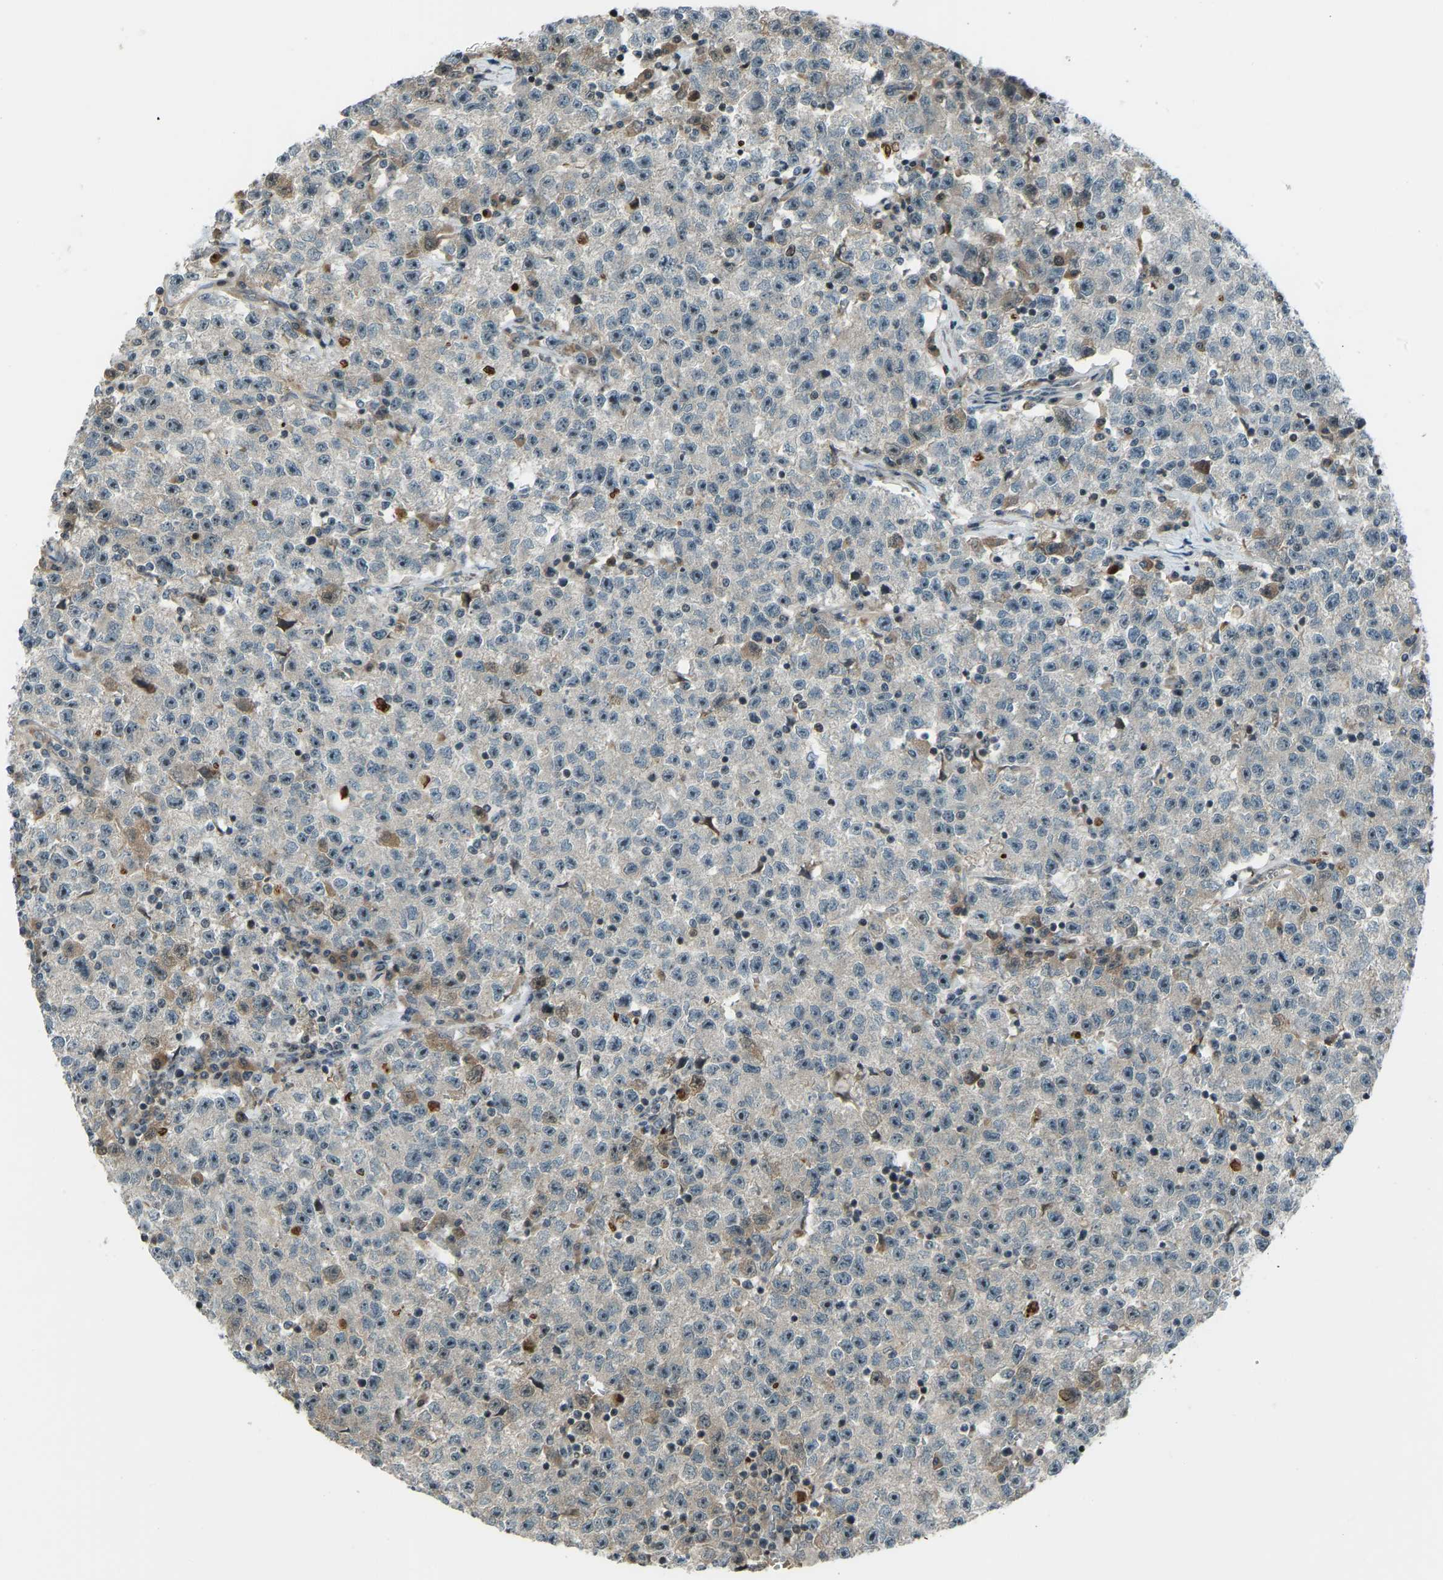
{"staining": {"intensity": "negative", "quantity": "none", "location": "none"}, "tissue": "testis cancer", "cell_type": "Tumor cells", "image_type": "cancer", "snomed": [{"axis": "morphology", "description": "Seminoma, NOS"}, {"axis": "topography", "description": "Testis"}], "caption": "Human seminoma (testis) stained for a protein using immunohistochemistry (IHC) demonstrates no expression in tumor cells.", "gene": "SVOPL", "patient": {"sex": "male", "age": 22}}